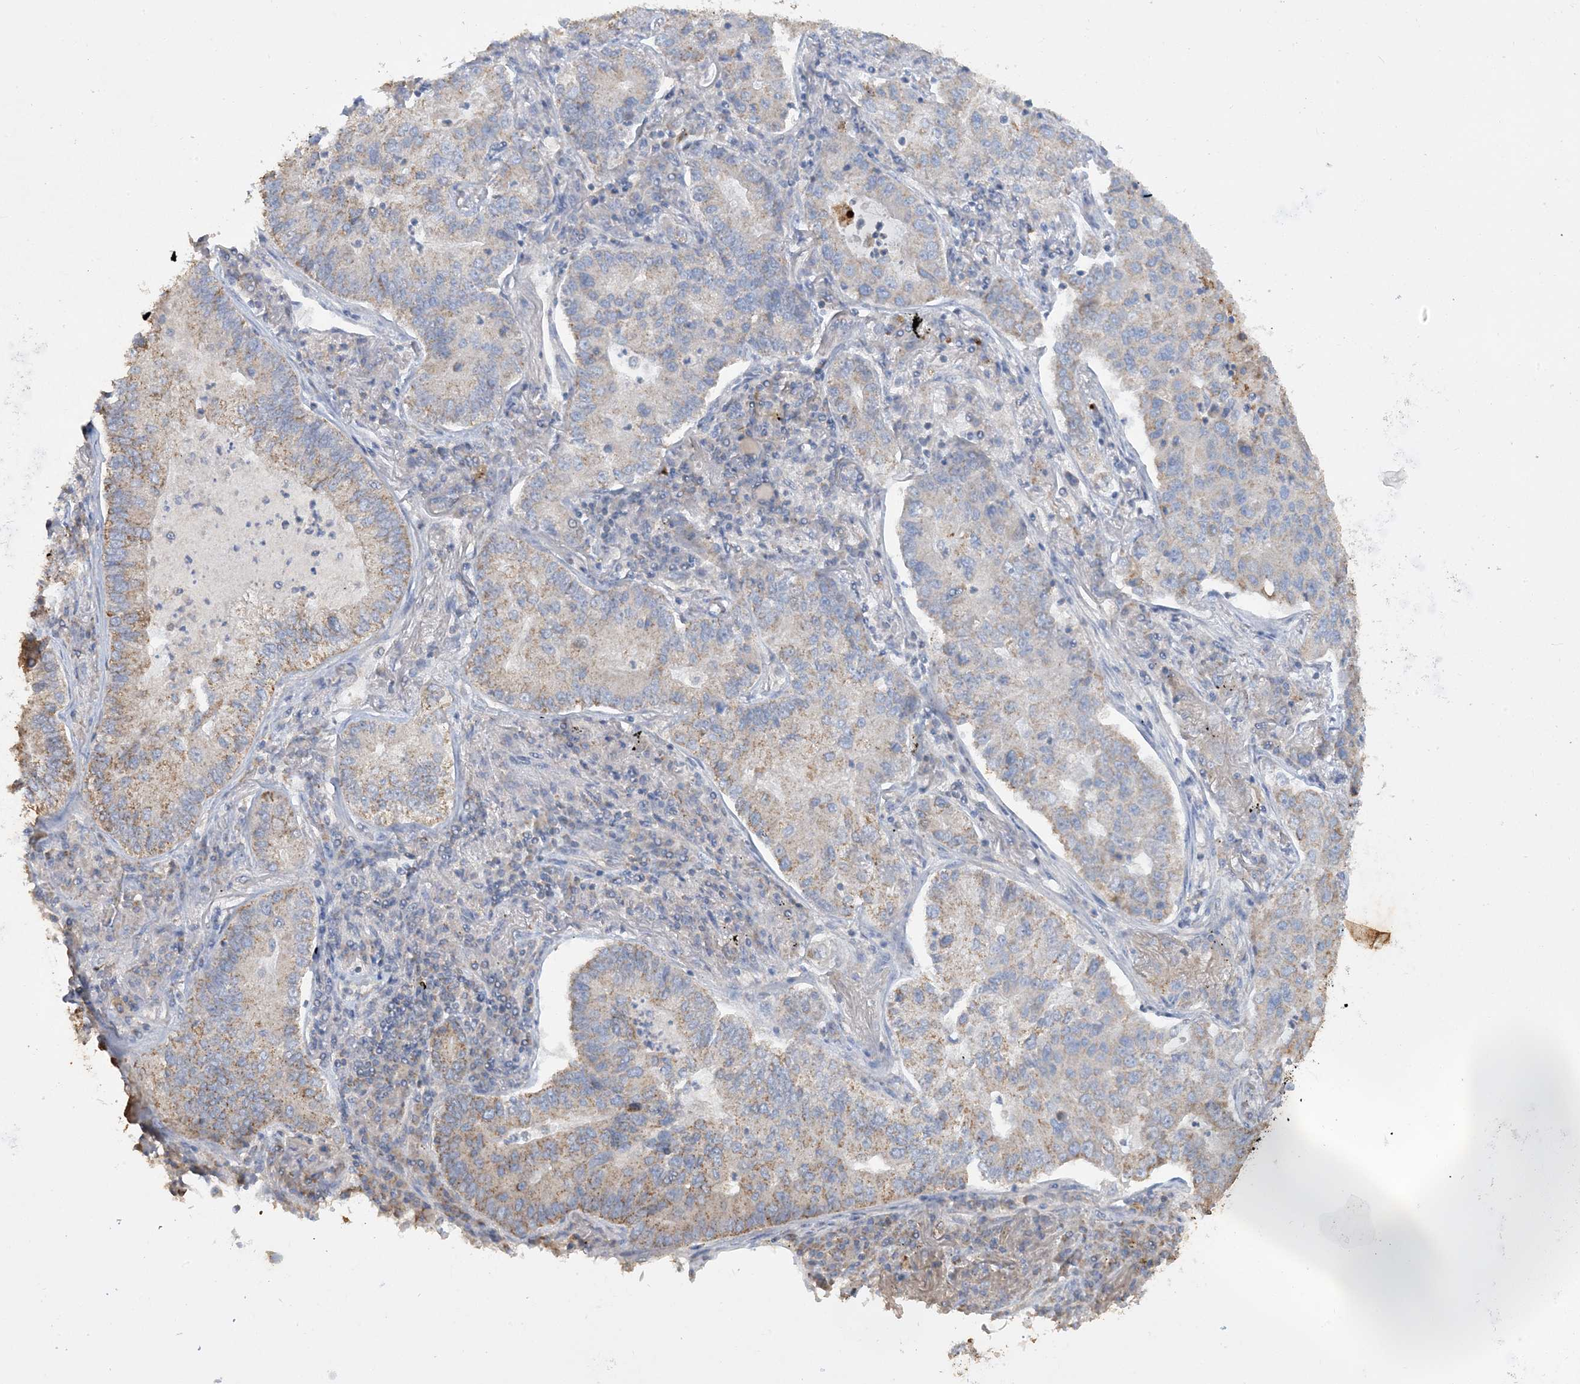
{"staining": {"intensity": "moderate", "quantity": "25%-75%", "location": "cytoplasmic/membranous"}, "tissue": "lung cancer", "cell_type": "Tumor cells", "image_type": "cancer", "snomed": [{"axis": "morphology", "description": "Adenocarcinoma, NOS"}, {"axis": "topography", "description": "Lung"}], "caption": "High-power microscopy captured an immunohistochemistry (IHC) image of adenocarcinoma (lung), revealing moderate cytoplasmic/membranous expression in approximately 25%-75% of tumor cells.", "gene": "SFMBT2", "patient": {"sex": "male", "age": 49}}